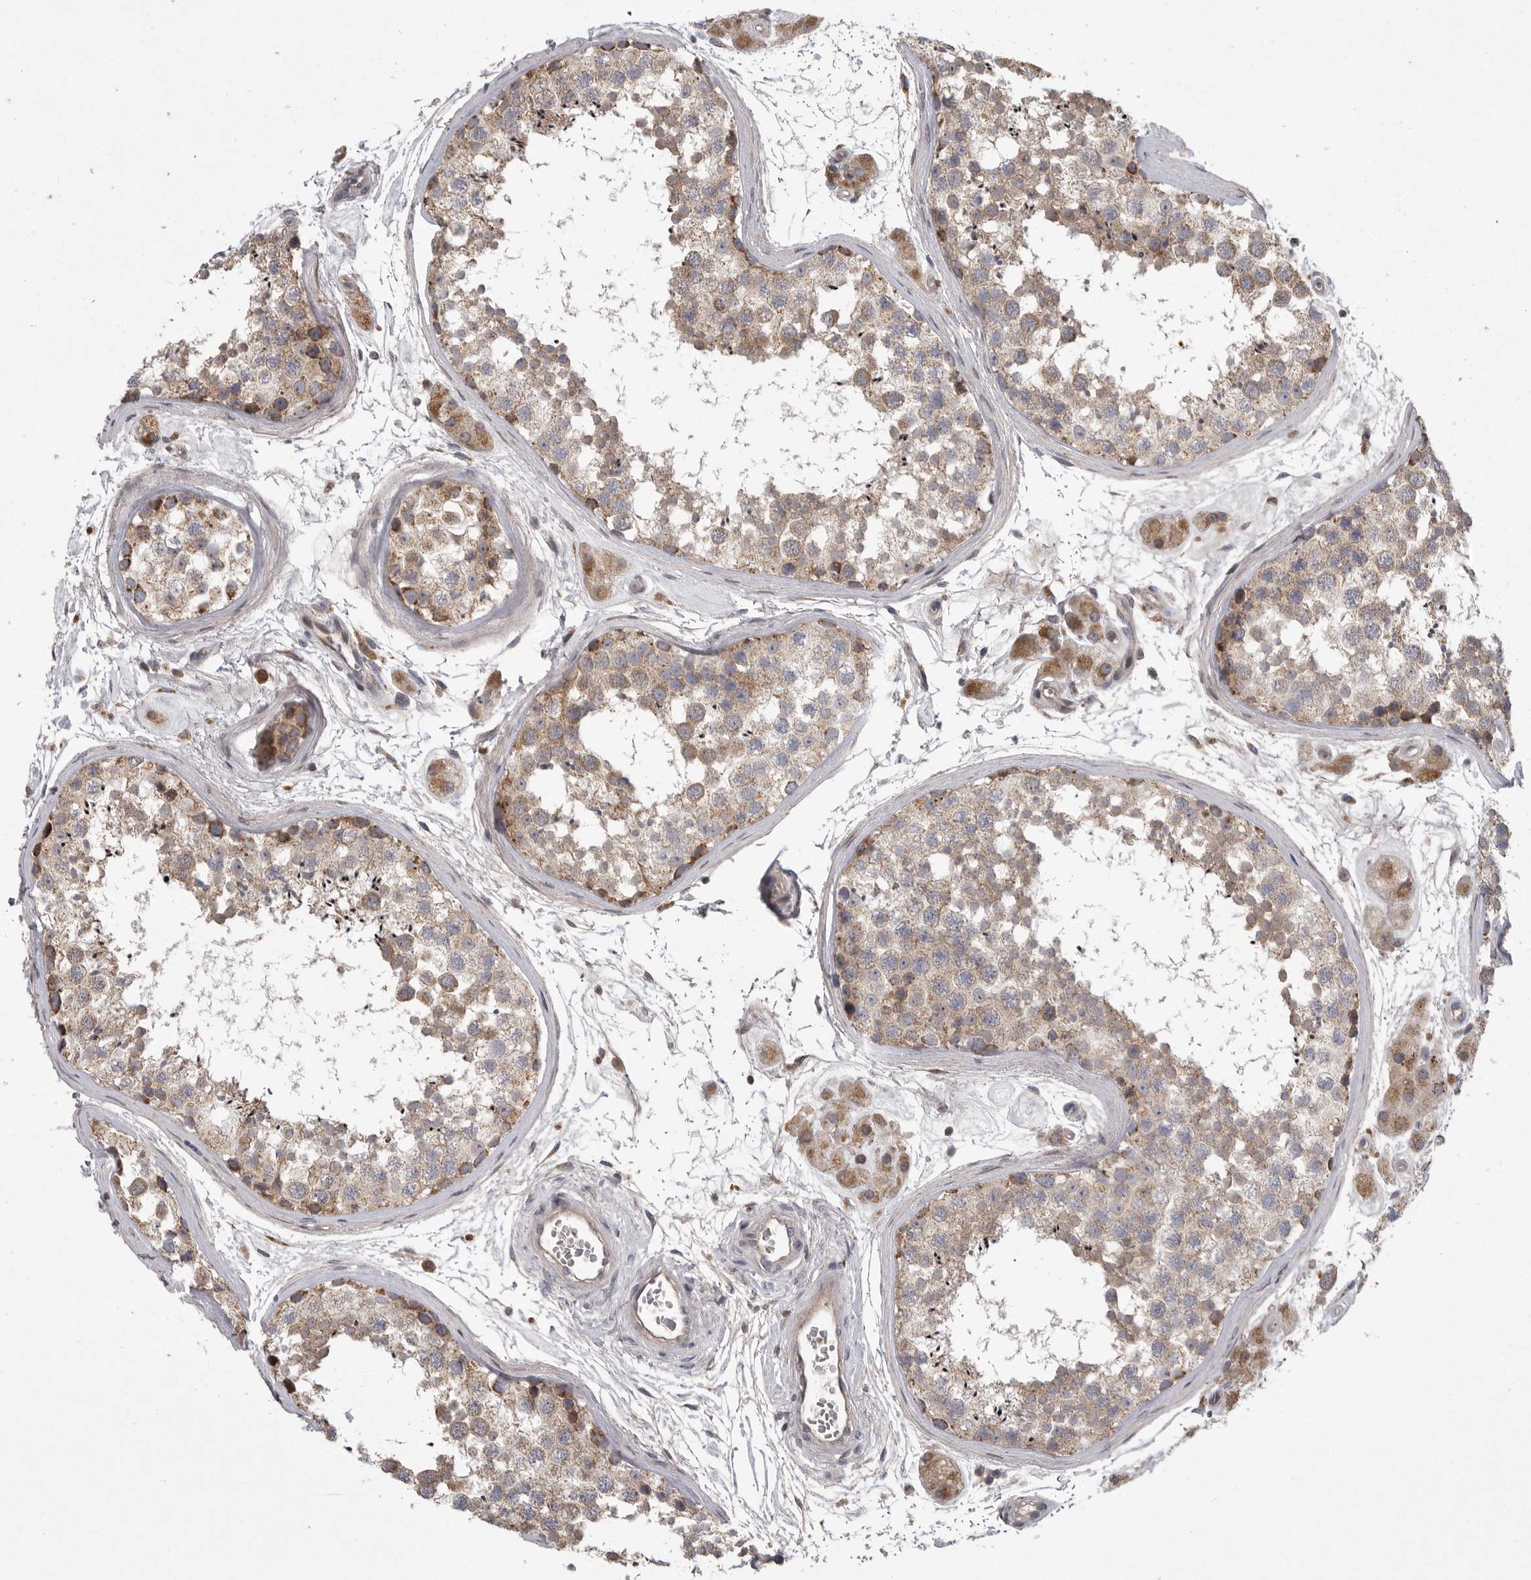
{"staining": {"intensity": "moderate", "quantity": ">75%", "location": "cytoplasmic/membranous"}, "tissue": "testis", "cell_type": "Cells in seminiferous ducts", "image_type": "normal", "snomed": [{"axis": "morphology", "description": "Normal tissue, NOS"}, {"axis": "topography", "description": "Testis"}], "caption": "A brown stain labels moderate cytoplasmic/membranous staining of a protein in cells in seminiferous ducts of unremarkable testis.", "gene": "CRP", "patient": {"sex": "male", "age": 56}}